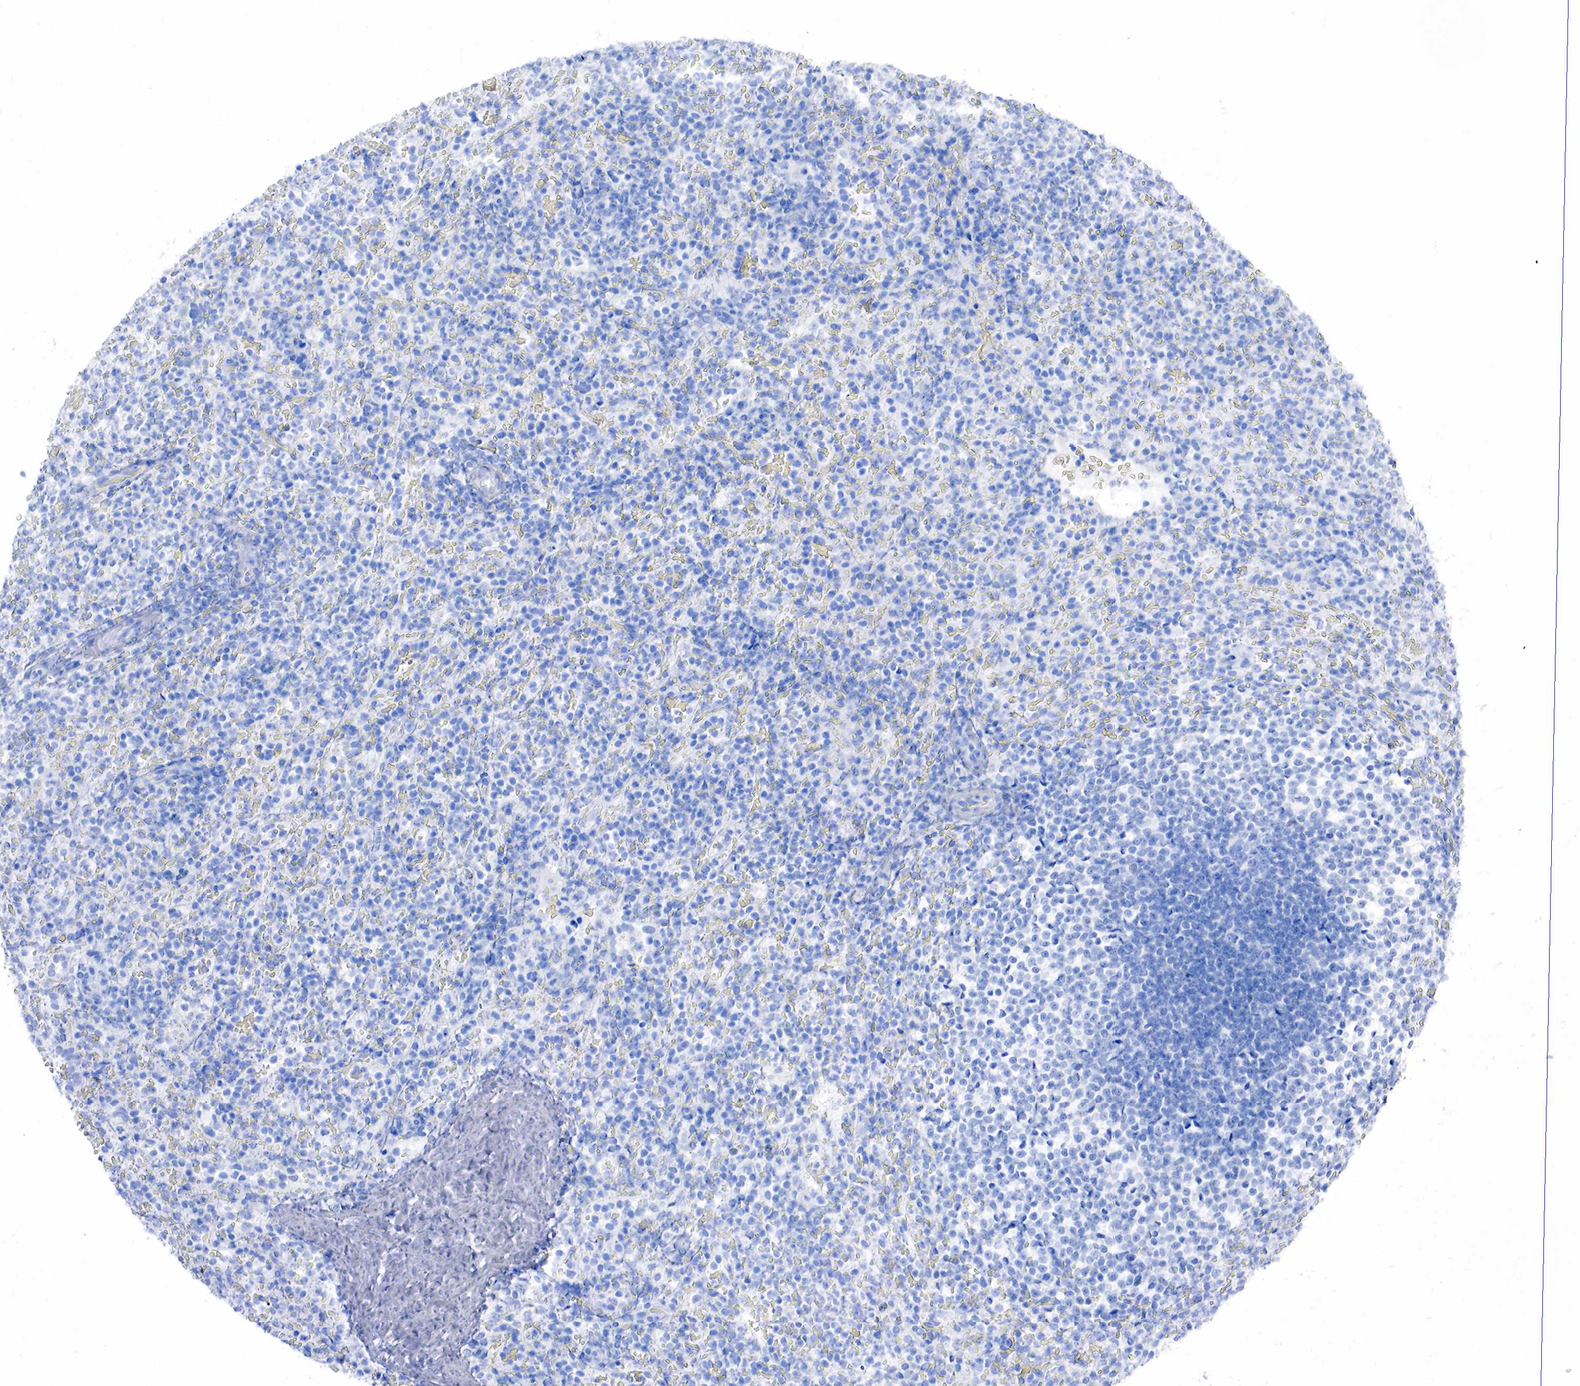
{"staining": {"intensity": "negative", "quantity": "none", "location": "none"}, "tissue": "spleen", "cell_type": "Cells in red pulp", "image_type": "normal", "snomed": [{"axis": "morphology", "description": "Normal tissue, NOS"}, {"axis": "topography", "description": "Spleen"}], "caption": "The immunohistochemistry (IHC) image has no significant positivity in cells in red pulp of spleen. The staining was performed using DAB to visualize the protein expression in brown, while the nuclei were stained in blue with hematoxylin (Magnification: 20x).", "gene": "ESR1", "patient": {"sex": "female", "age": 21}}